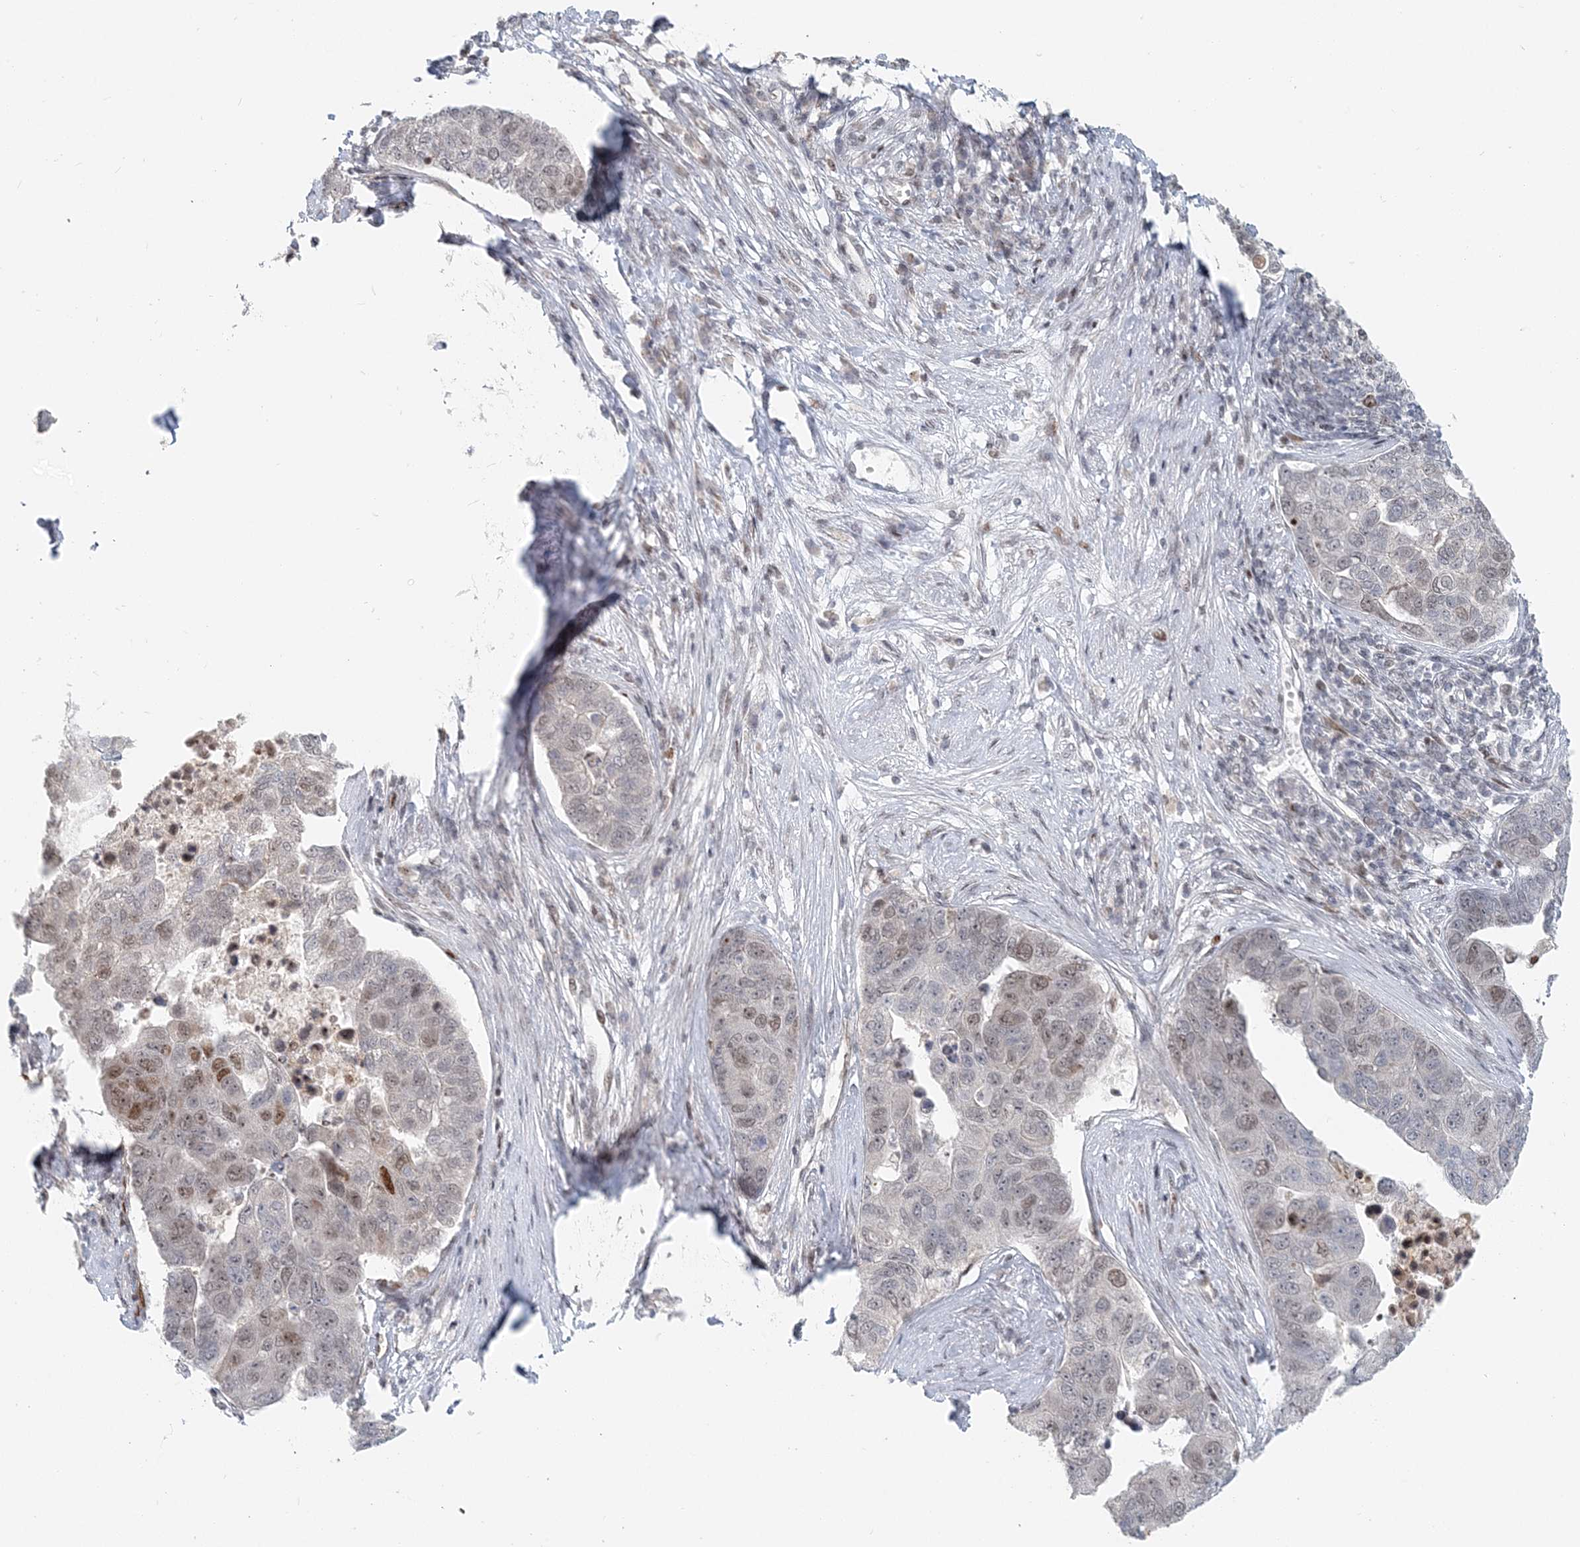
{"staining": {"intensity": "moderate", "quantity": "<25%", "location": "nuclear"}, "tissue": "pancreatic cancer", "cell_type": "Tumor cells", "image_type": "cancer", "snomed": [{"axis": "morphology", "description": "Adenocarcinoma, NOS"}, {"axis": "topography", "description": "Pancreas"}], "caption": "The immunohistochemical stain shows moderate nuclear expression in tumor cells of pancreatic cancer (adenocarcinoma) tissue.", "gene": "BAZ1B", "patient": {"sex": "female", "age": 61}}